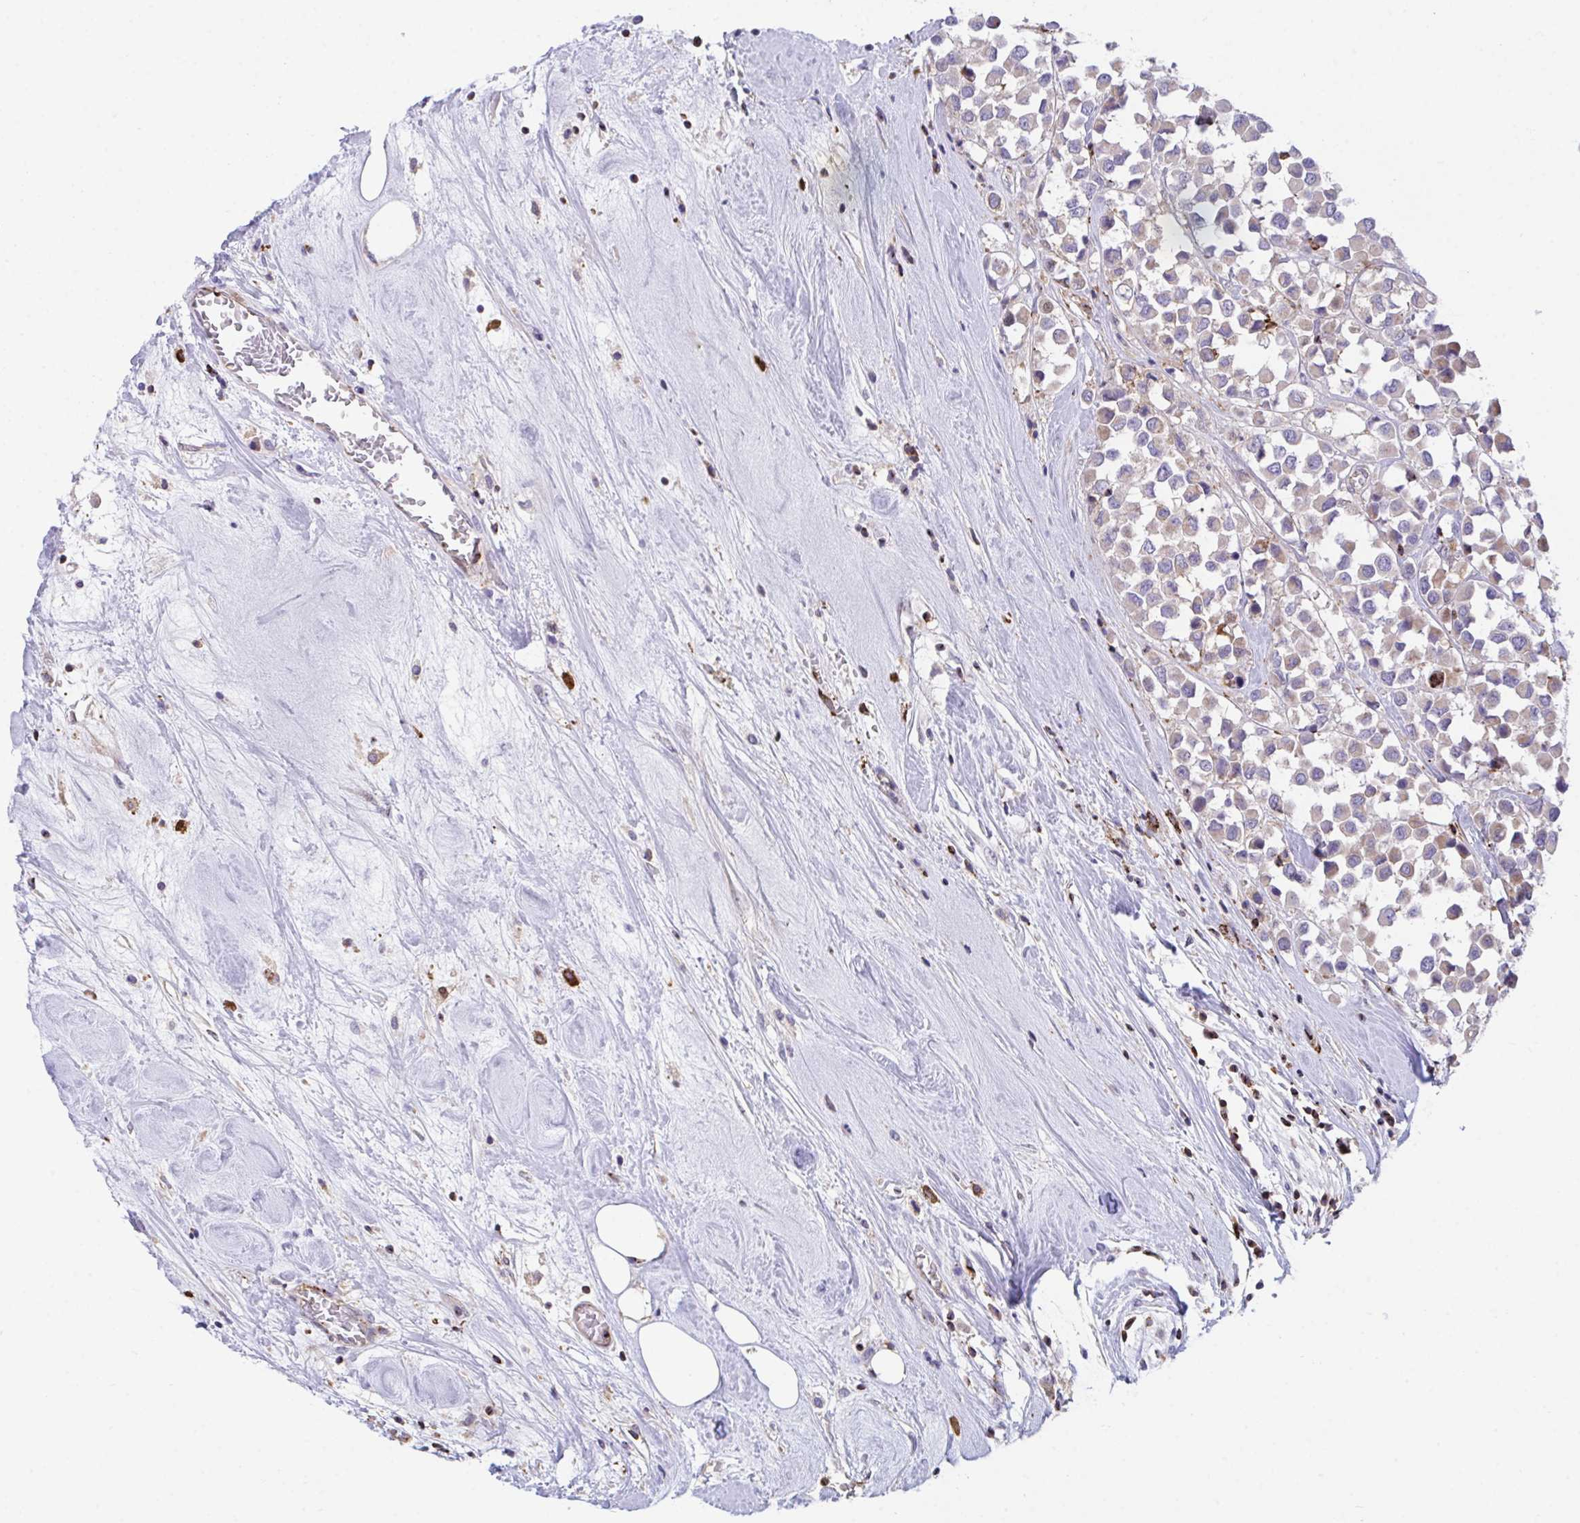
{"staining": {"intensity": "weak", "quantity": "25%-75%", "location": "cytoplasmic/membranous"}, "tissue": "breast cancer", "cell_type": "Tumor cells", "image_type": "cancer", "snomed": [{"axis": "morphology", "description": "Duct carcinoma"}, {"axis": "topography", "description": "Breast"}], "caption": "Immunohistochemical staining of human breast cancer exhibits low levels of weak cytoplasmic/membranous protein positivity in approximately 25%-75% of tumor cells. (Brightfield microscopy of DAB IHC at high magnification).", "gene": "PPIH", "patient": {"sex": "female", "age": 61}}